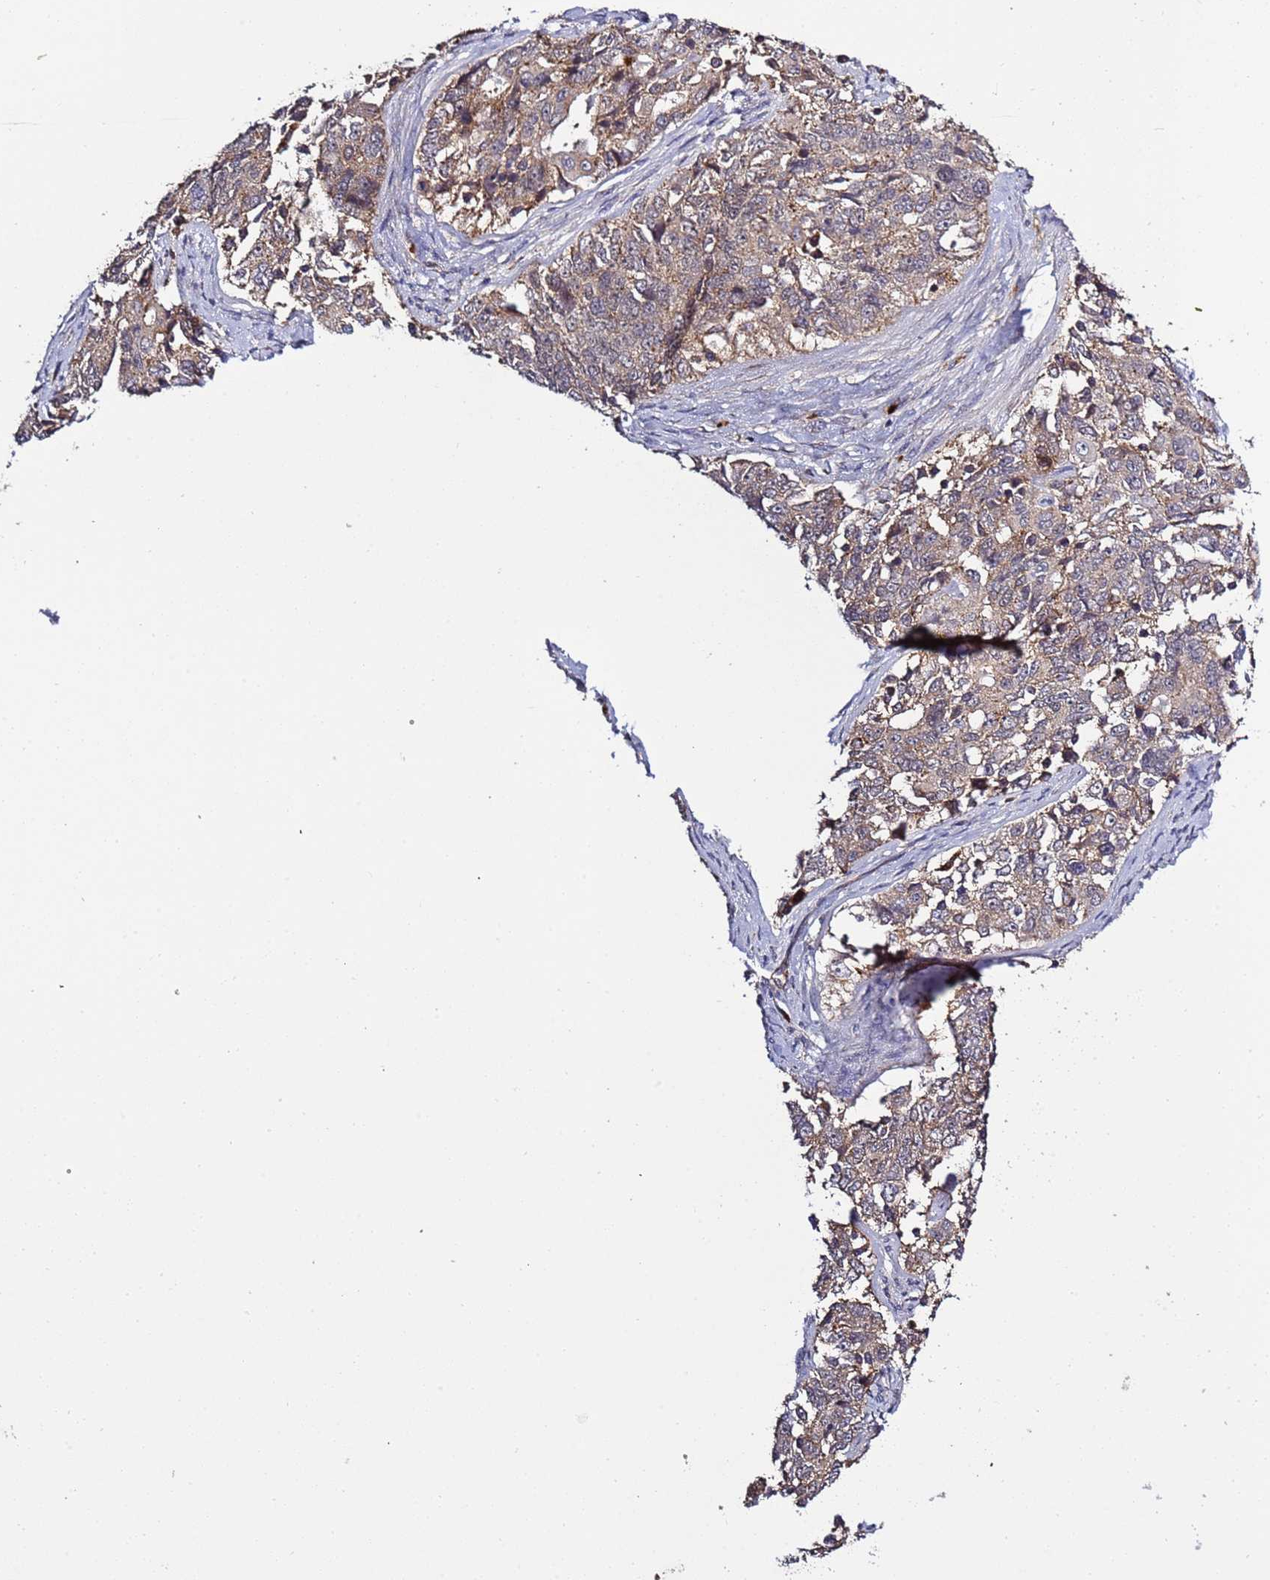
{"staining": {"intensity": "weak", "quantity": ">75%", "location": "cytoplasmic/membranous"}, "tissue": "ovarian cancer", "cell_type": "Tumor cells", "image_type": "cancer", "snomed": [{"axis": "morphology", "description": "Carcinoma, endometroid"}, {"axis": "topography", "description": "Ovary"}], "caption": "Immunohistochemical staining of human ovarian cancer (endometroid carcinoma) demonstrates weak cytoplasmic/membranous protein staining in about >75% of tumor cells.", "gene": "VPS36", "patient": {"sex": "female", "age": 51}}